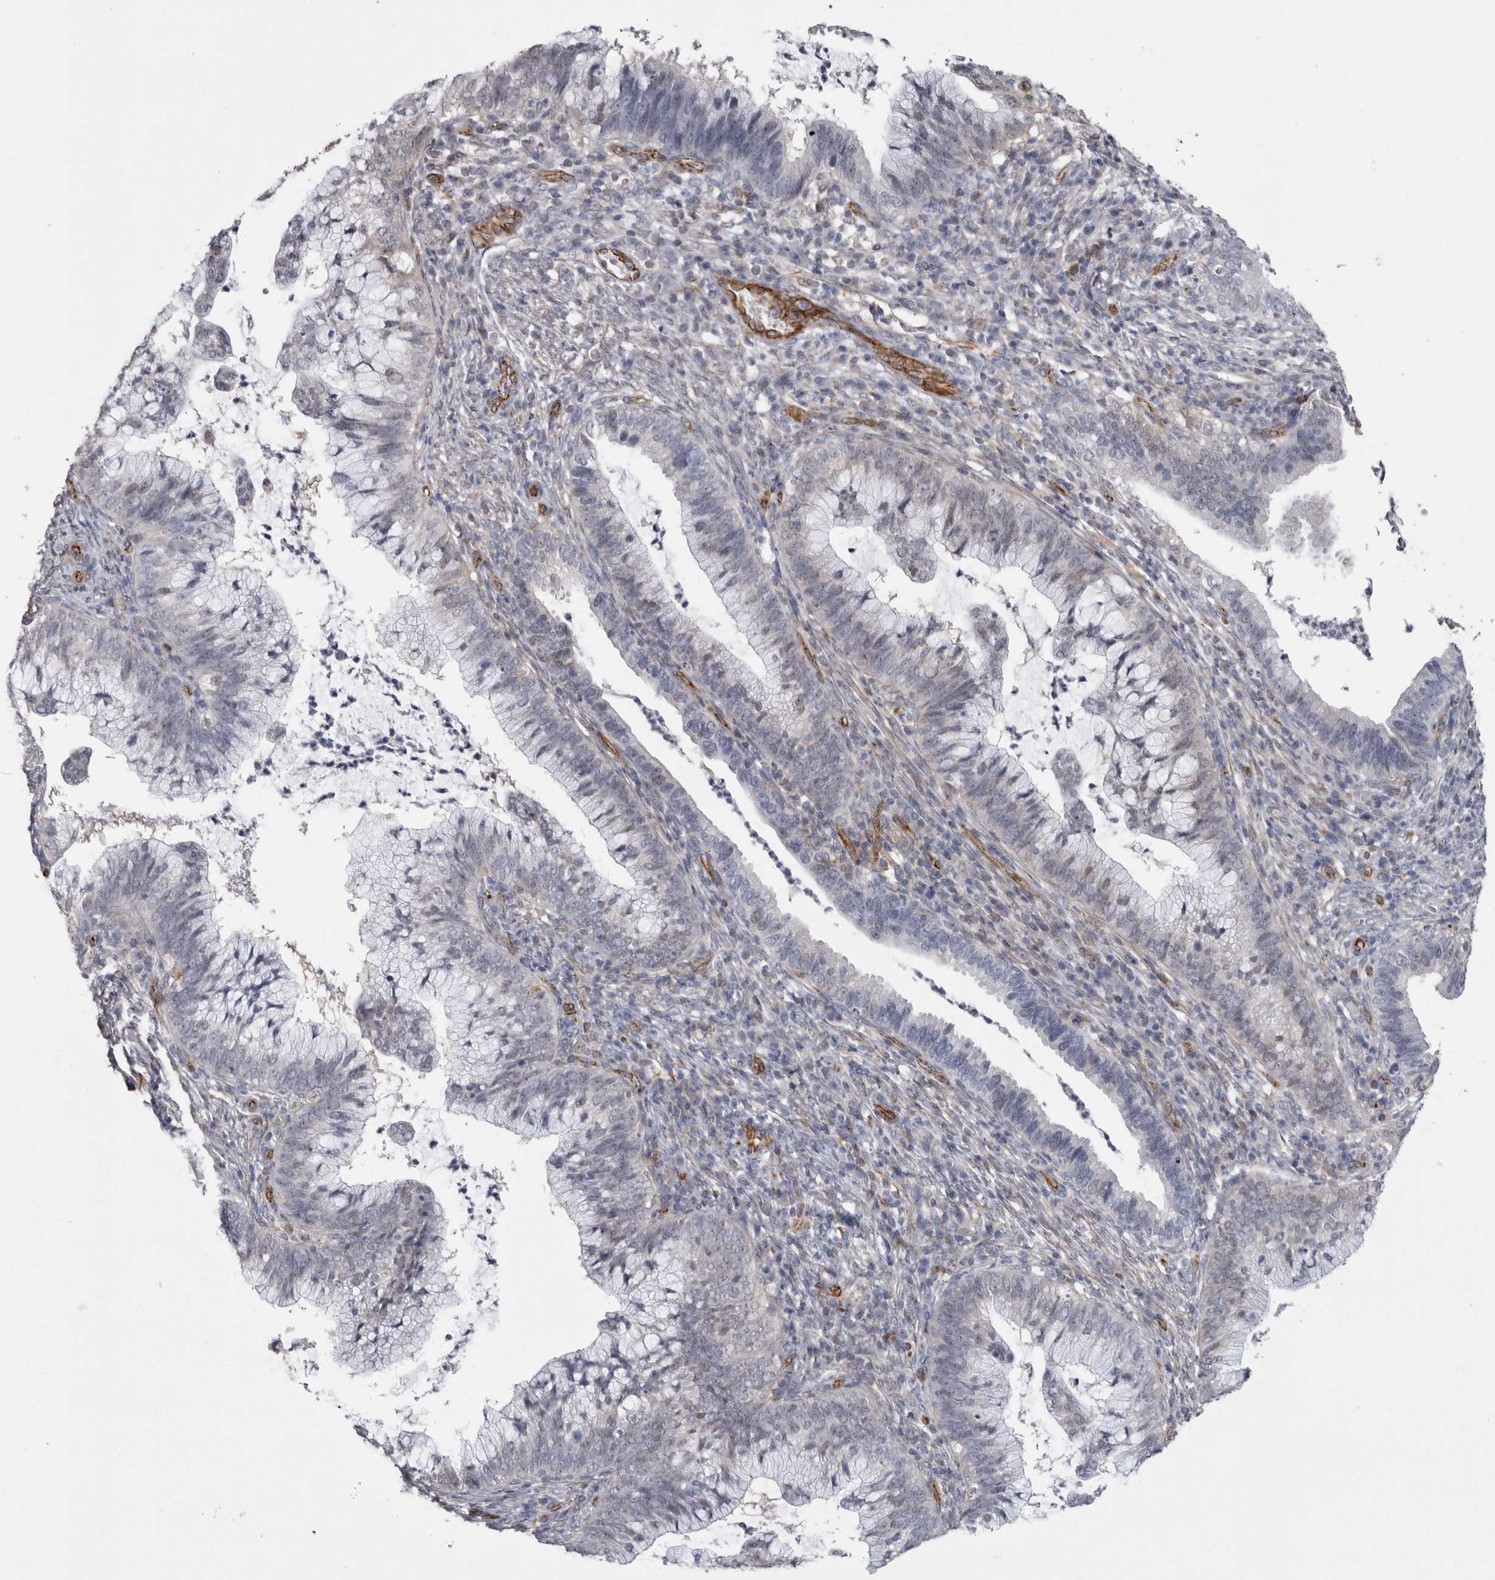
{"staining": {"intensity": "negative", "quantity": "none", "location": "none"}, "tissue": "cervical cancer", "cell_type": "Tumor cells", "image_type": "cancer", "snomed": [{"axis": "morphology", "description": "Adenocarcinoma, NOS"}, {"axis": "topography", "description": "Cervix"}], "caption": "There is no significant positivity in tumor cells of cervical cancer.", "gene": "ACOT7", "patient": {"sex": "female", "age": 36}}